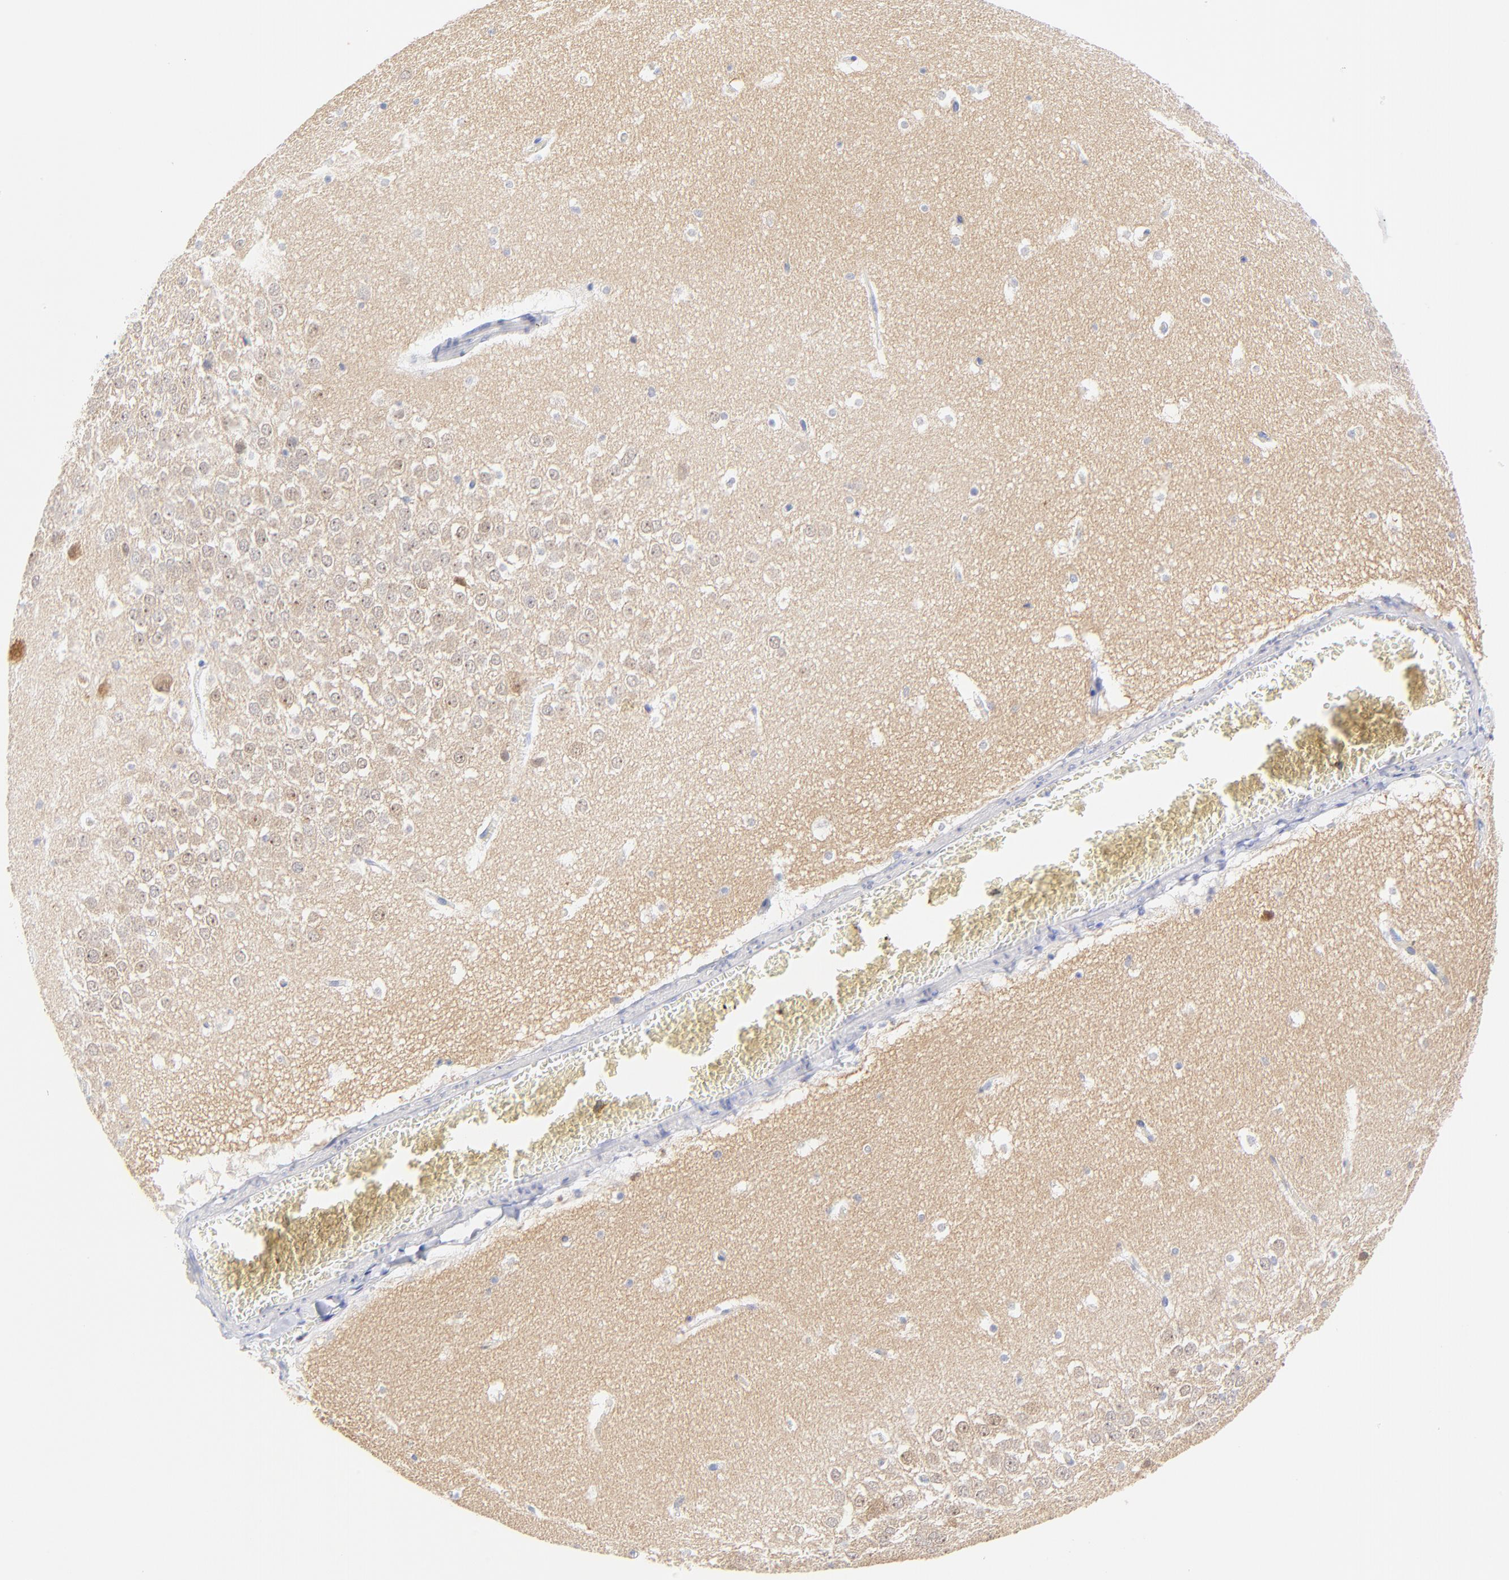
{"staining": {"intensity": "negative", "quantity": "none", "location": "none"}, "tissue": "hippocampus", "cell_type": "Glial cells", "image_type": "normal", "snomed": [{"axis": "morphology", "description": "Normal tissue, NOS"}, {"axis": "topography", "description": "Hippocampus"}], "caption": "DAB (3,3'-diaminobenzidine) immunohistochemical staining of normal human hippocampus reveals no significant positivity in glial cells.", "gene": "SULT4A1", "patient": {"sex": "male", "age": 45}}